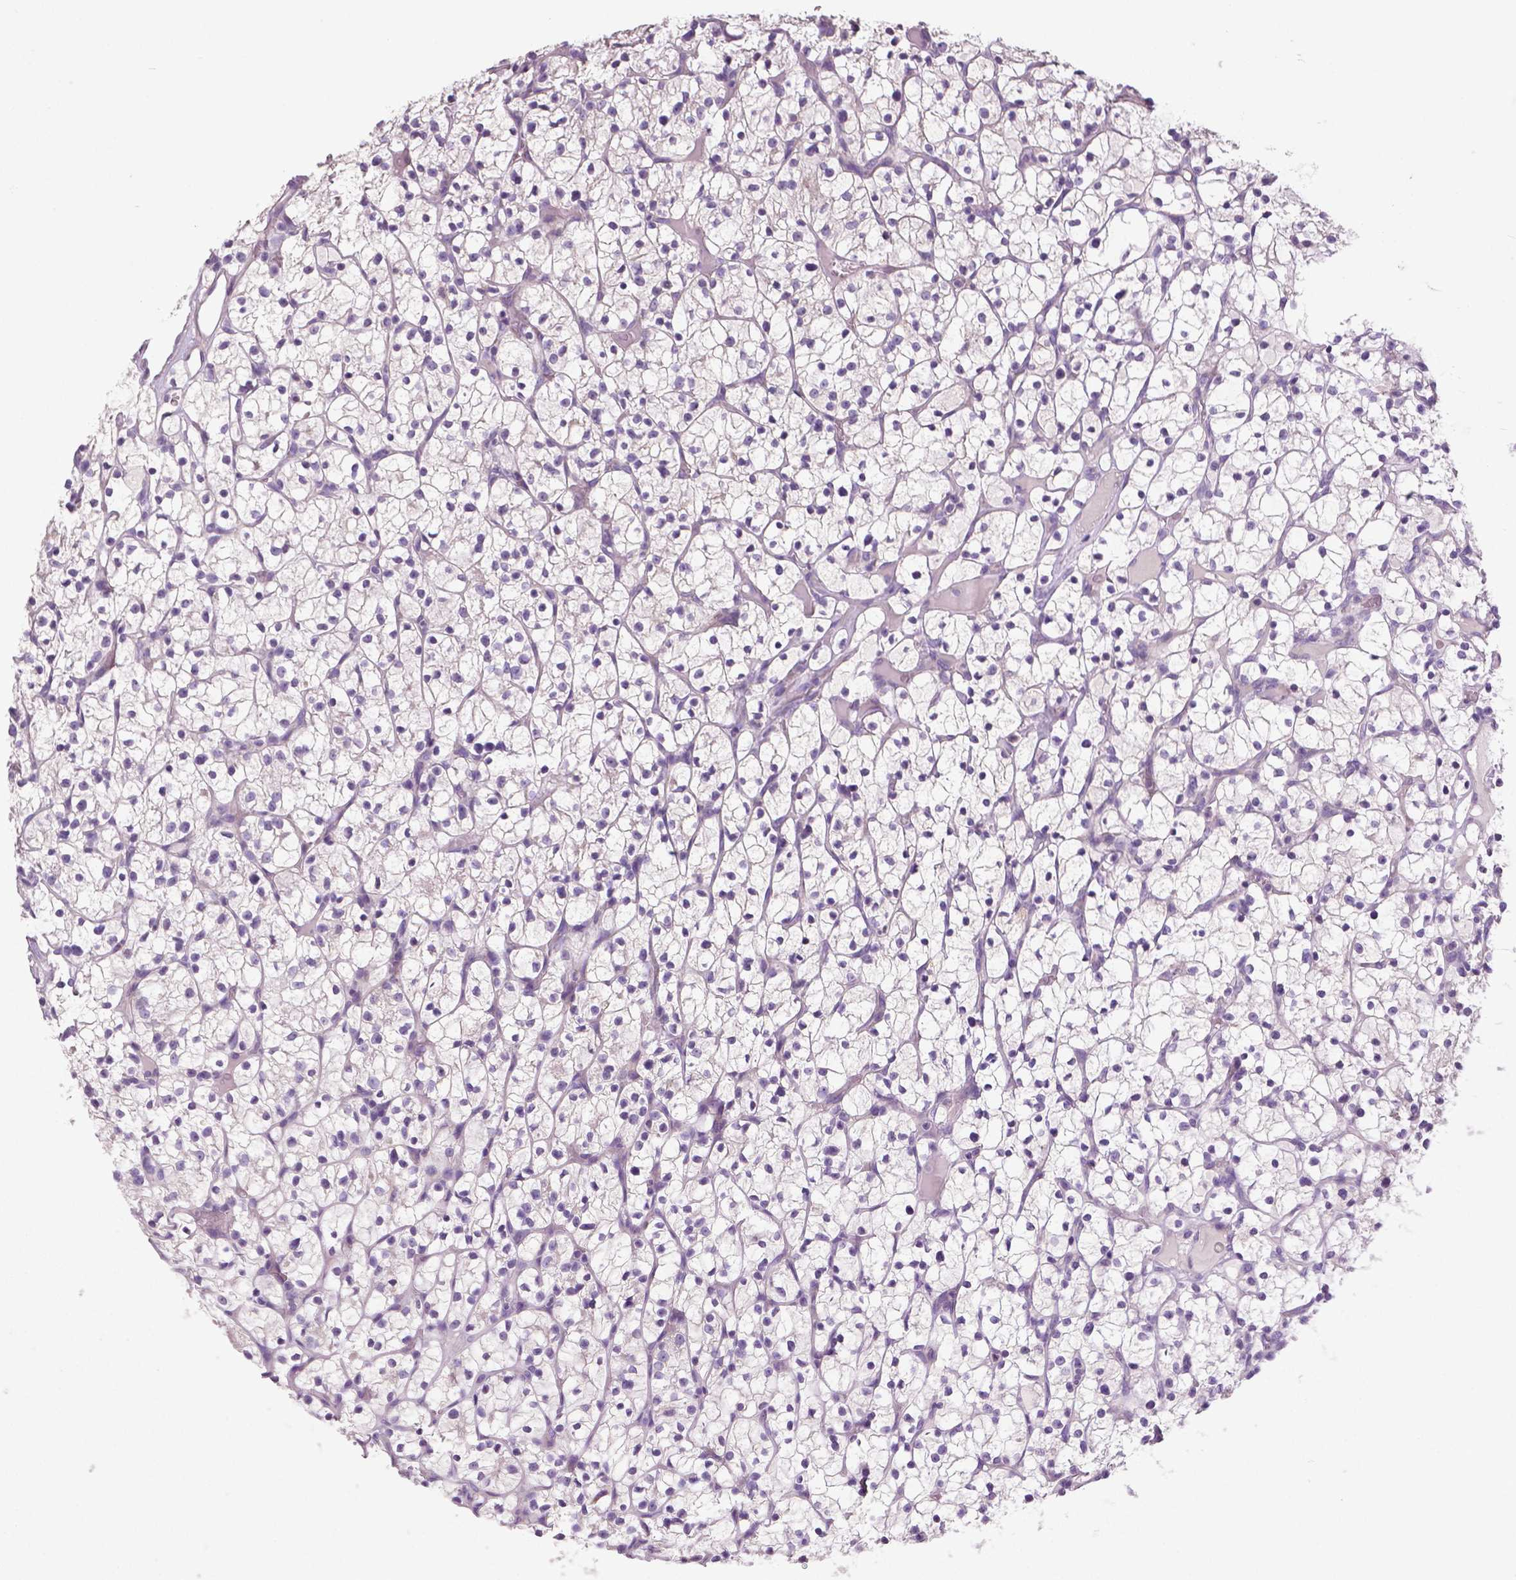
{"staining": {"intensity": "negative", "quantity": "none", "location": "none"}, "tissue": "renal cancer", "cell_type": "Tumor cells", "image_type": "cancer", "snomed": [{"axis": "morphology", "description": "Adenocarcinoma, NOS"}, {"axis": "topography", "description": "Kidney"}], "caption": "IHC photomicrograph of neoplastic tissue: human renal adenocarcinoma stained with DAB exhibits no significant protein expression in tumor cells.", "gene": "DNAH12", "patient": {"sex": "female", "age": 64}}